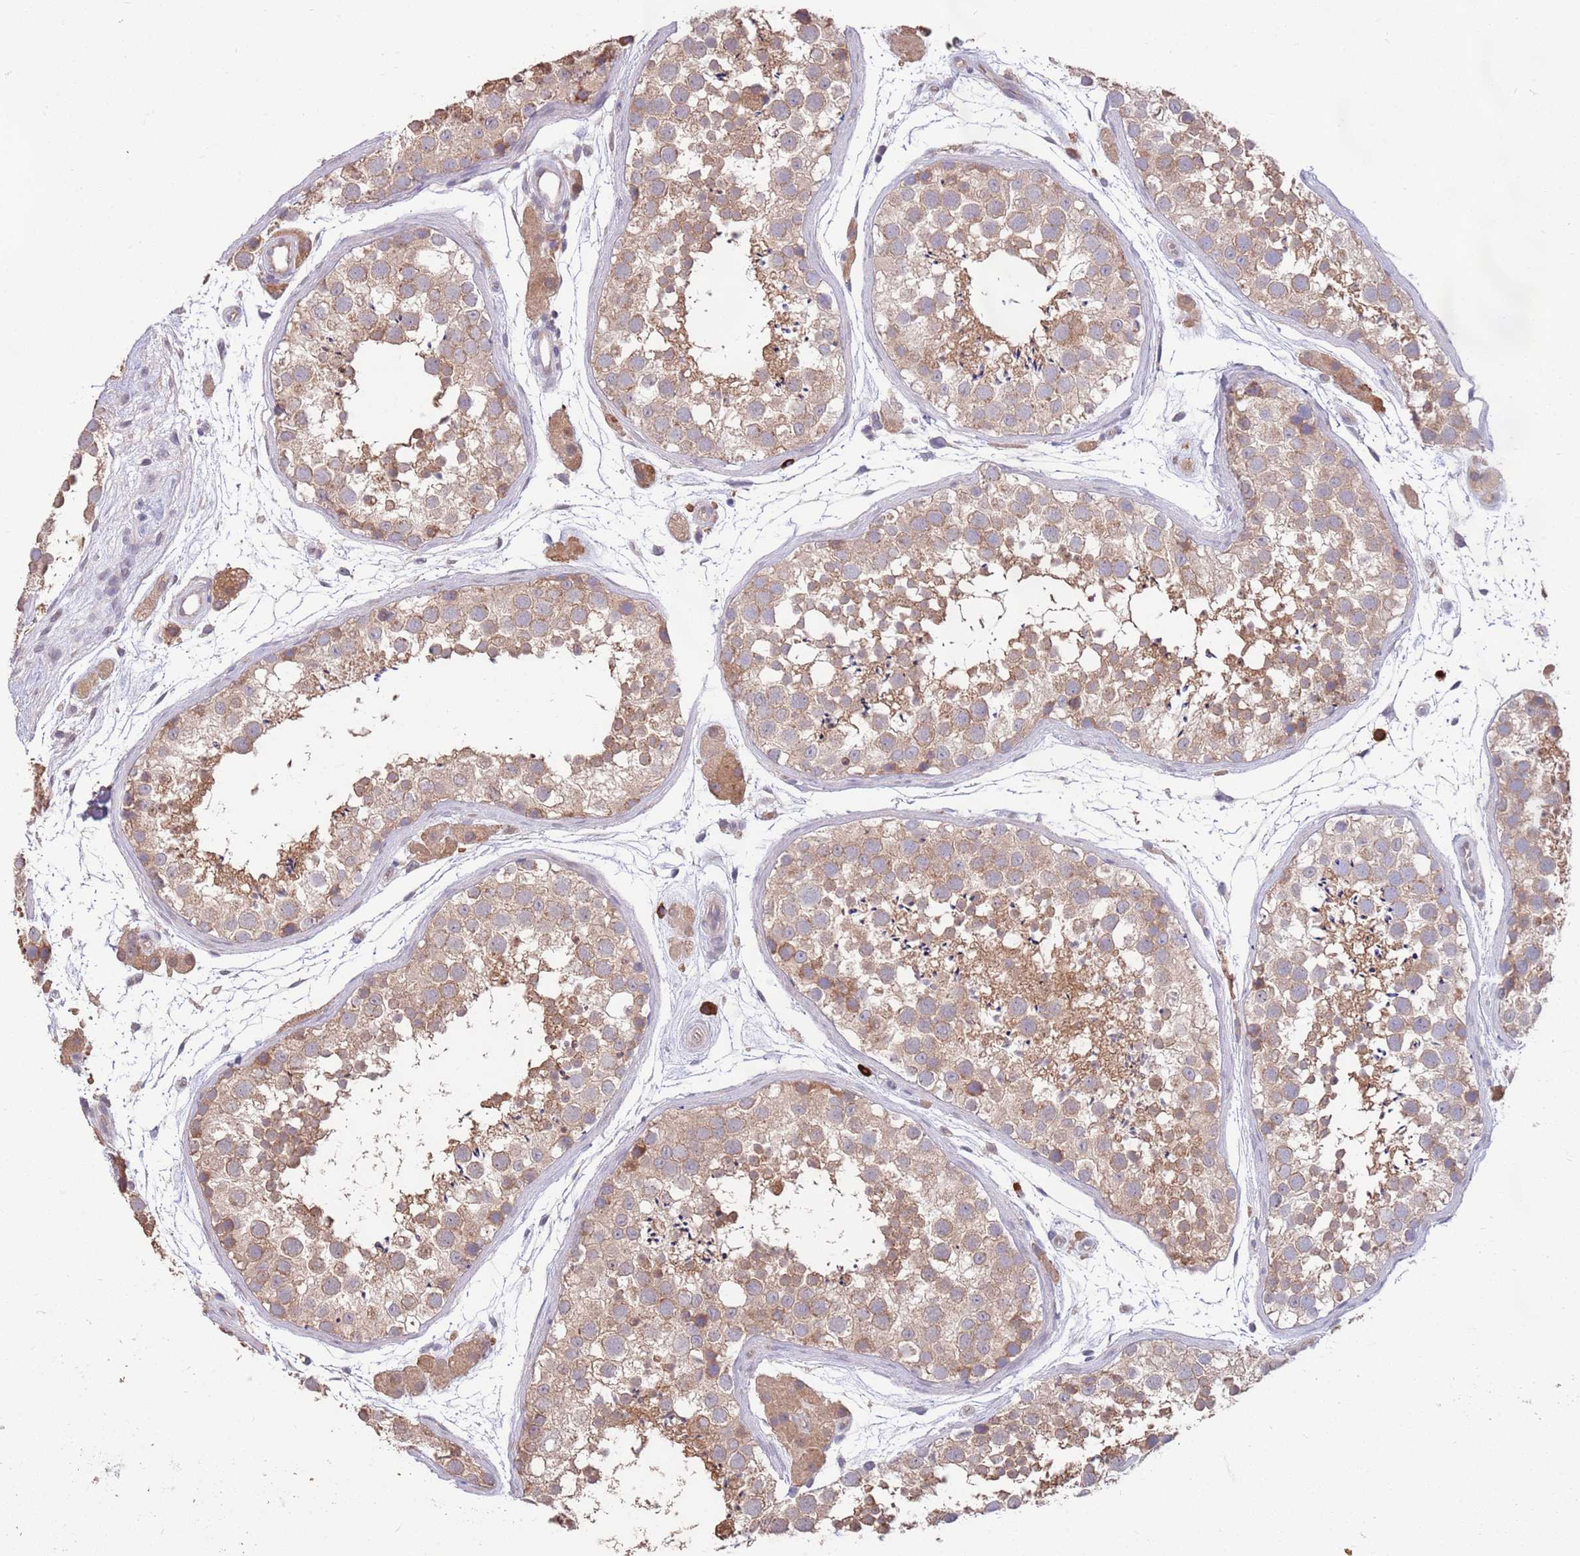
{"staining": {"intensity": "moderate", "quantity": ">75%", "location": "cytoplasmic/membranous"}, "tissue": "testis", "cell_type": "Cells in seminiferous ducts", "image_type": "normal", "snomed": [{"axis": "morphology", "description": "Normal tissue, NOS"}, {"axis": "topography", "description": "Testis"}], "caption": "High-power microscopy captured an immunohistochemistry (IHC) micrograph of normal testis, revealing moderate cytoplasmic/membranous expression in about >75% of cells in seminiferous ducts.", "gene": "MARVELD2", "patient": {"sex": "male", "age": 41}}